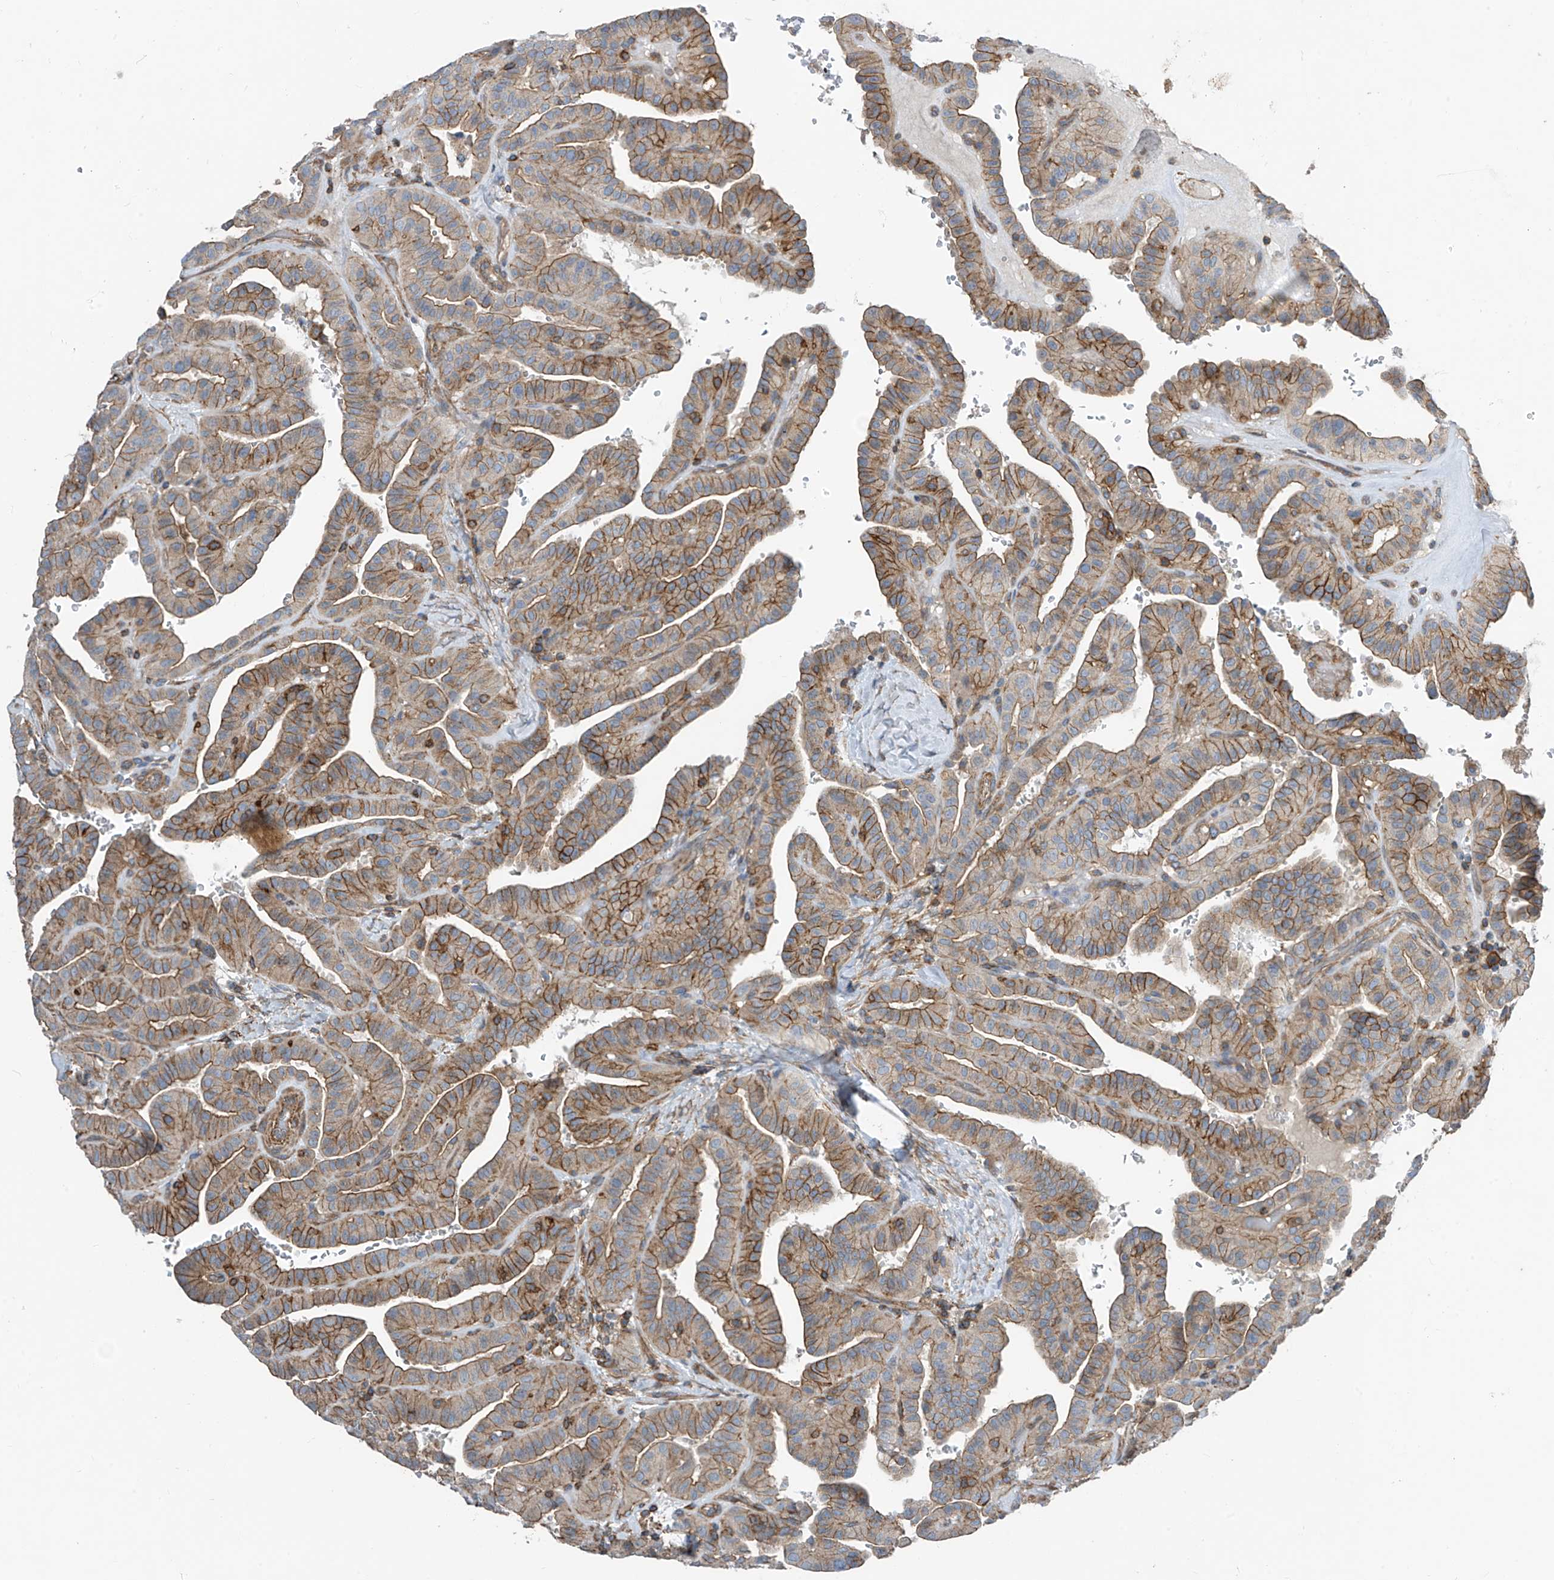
{"staining": {"intensity": "moderate", "quantity": ">75%", "location": "cytoplasmic/membranous"}, "tissue": "thyroid cancer", "cell_type": "Tumor cells", "image_type": "cancer", "snomed": [{"axis": "morphology", "description": "Papillary adenocarcinoma, NOS"}, {"axis": "topography", "description": "Thyroid gland"}], "caption": "Thyroid papillary adenocarcinoma was stained to show a protein in brown. There is medium levels of moderate cytoplasmic/membranous staining in approximately >75% of tumor cells.", "gene": "SLC1A5", "patient": {"sex": "male", "age": 77}}